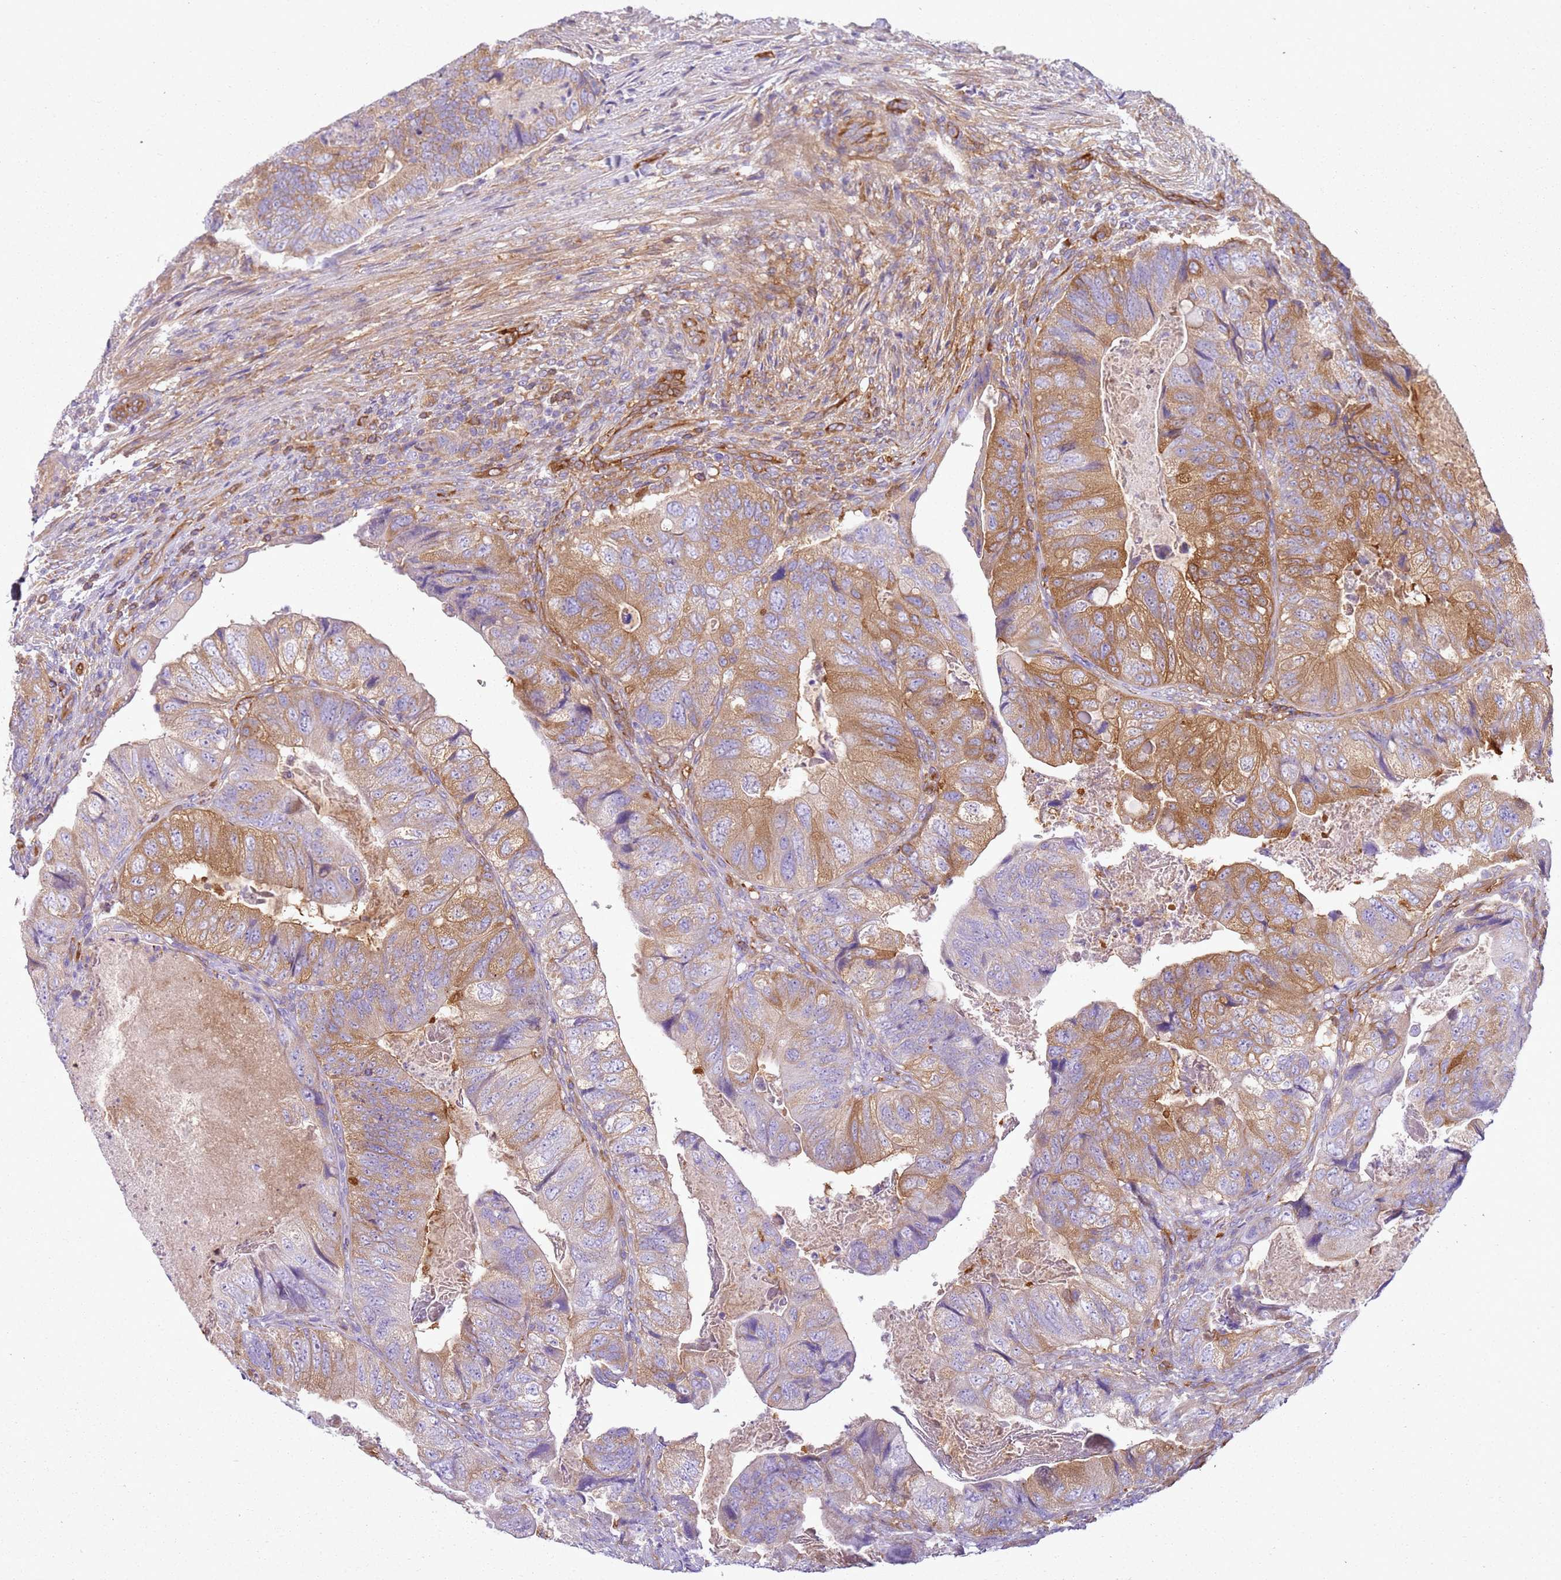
{"staining": {"intensity": "moderate", "quantity": ">75%", "location": "cytoplasmic/membranous"}, "tissue": "colorectal cancer", "cell_type": "Tumor cells", "image_type": "cancer", "snomed": [{"axis": "morphology", "description": "Adenocarcinoma, NOS"}, {"axis": "topography", "description": "Rectum"}], "caption": "An immunohistochemistry histopathology image of neoplastic tissue is shown. Protein staining in brown shows moderate cytoplasmic/membranous positivity in colorectal cancer (adenocarcinoma) within tumor cells. Nuclei are stained in blue.", "gene": "SNX21", "patient": {"sex": "male", "age": 63}}